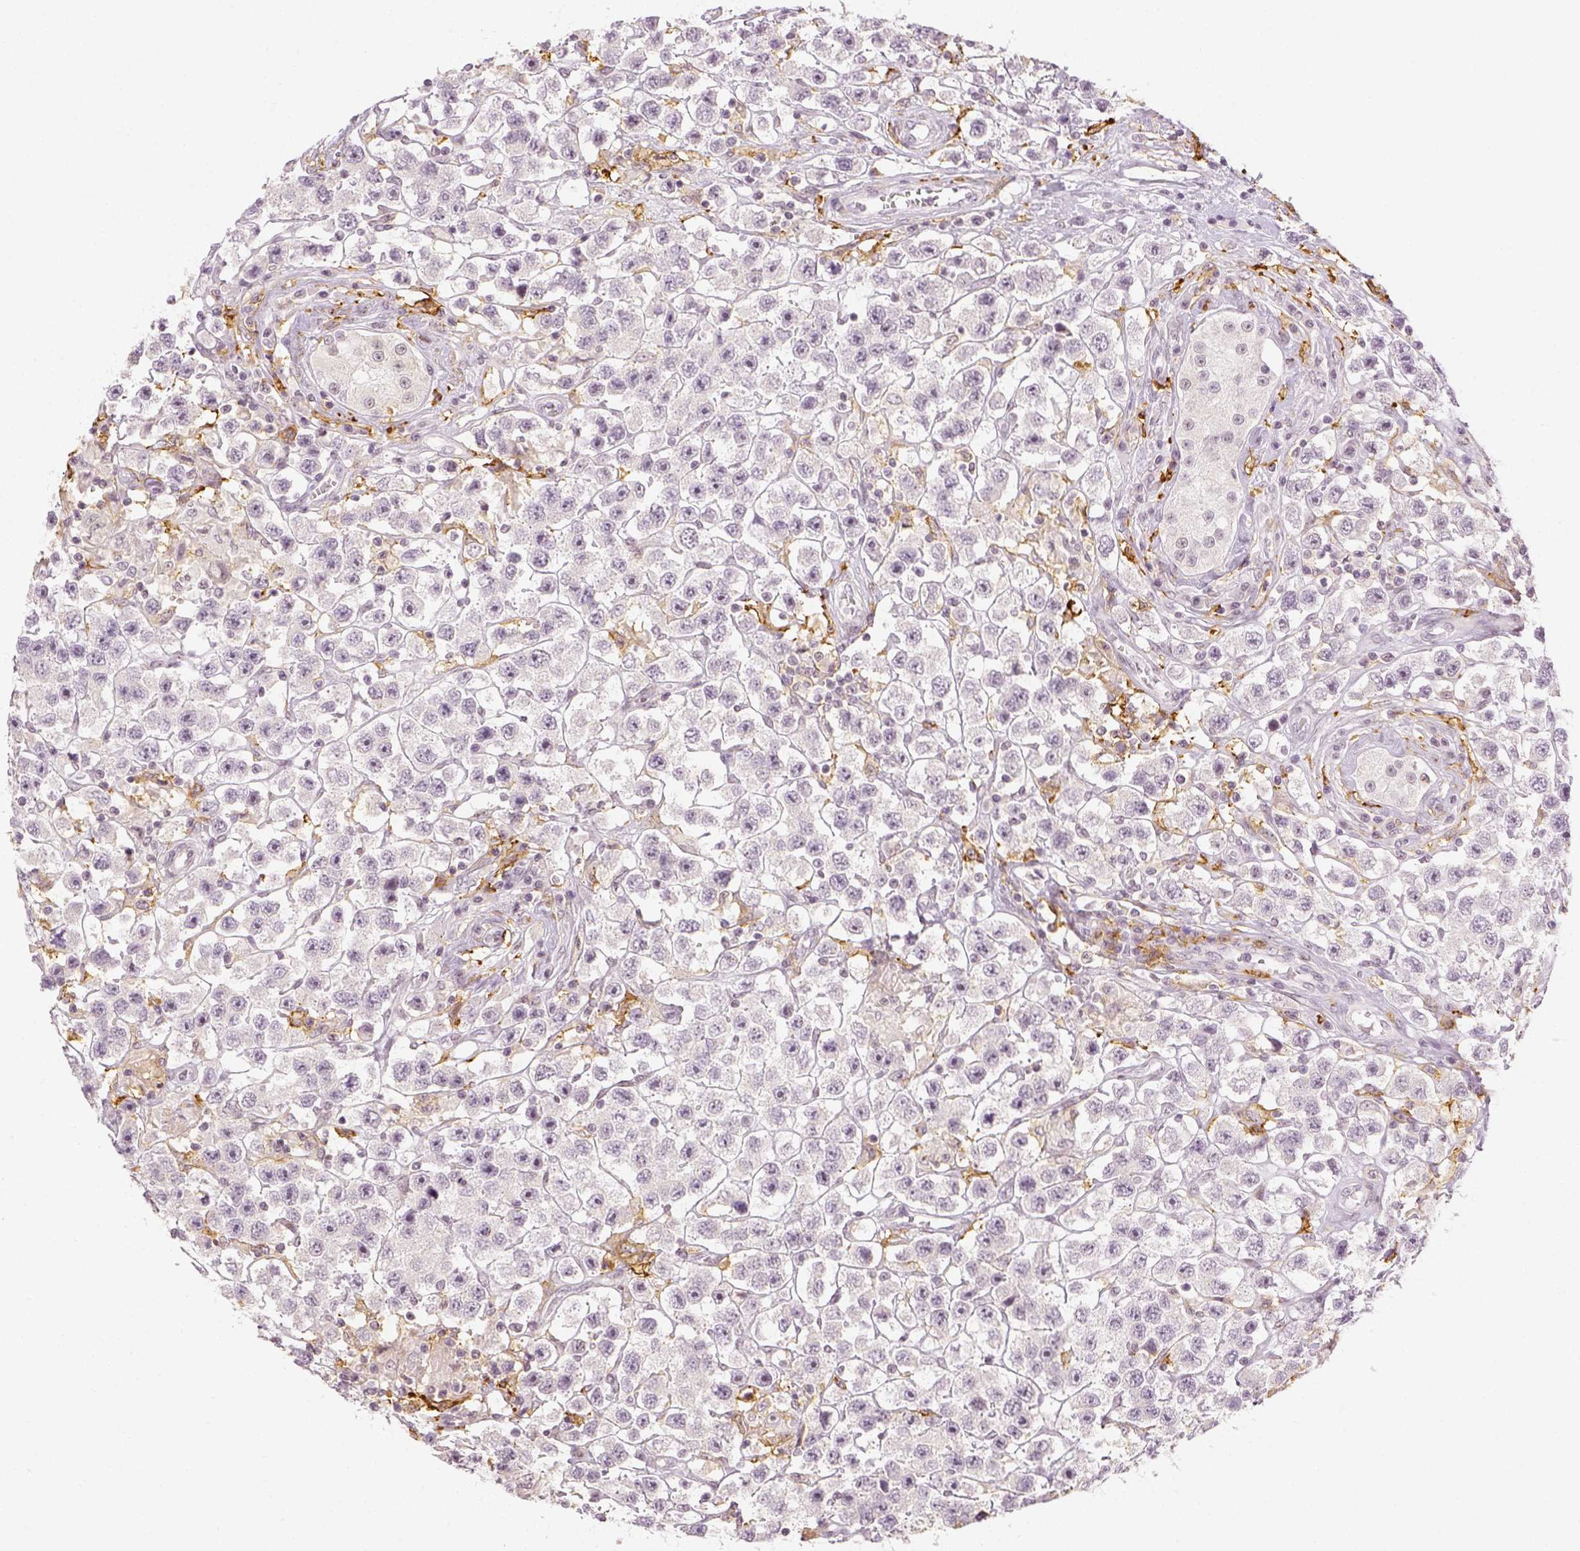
{"staining": {"intensity": "negative", "quantity": "none", "location": "none"}, "tissue": "testis cancer", "cell_type": "Tumor cells", "image_type": "cancer", "snomed": [{"axis": "morphology", "description": "Seminoma, NOS"}, {"axis": "topography", "description": "Testis"}], "caption": "Photomicrograph shows no protein staining in tumor cells of testis seminoma tissue. (DAB (3,3'-diaminobenzidine) immunohistochemistry (IHC), high magnification).", "gene": "CD14", "patient": {"sex": "male", "age": 45}}